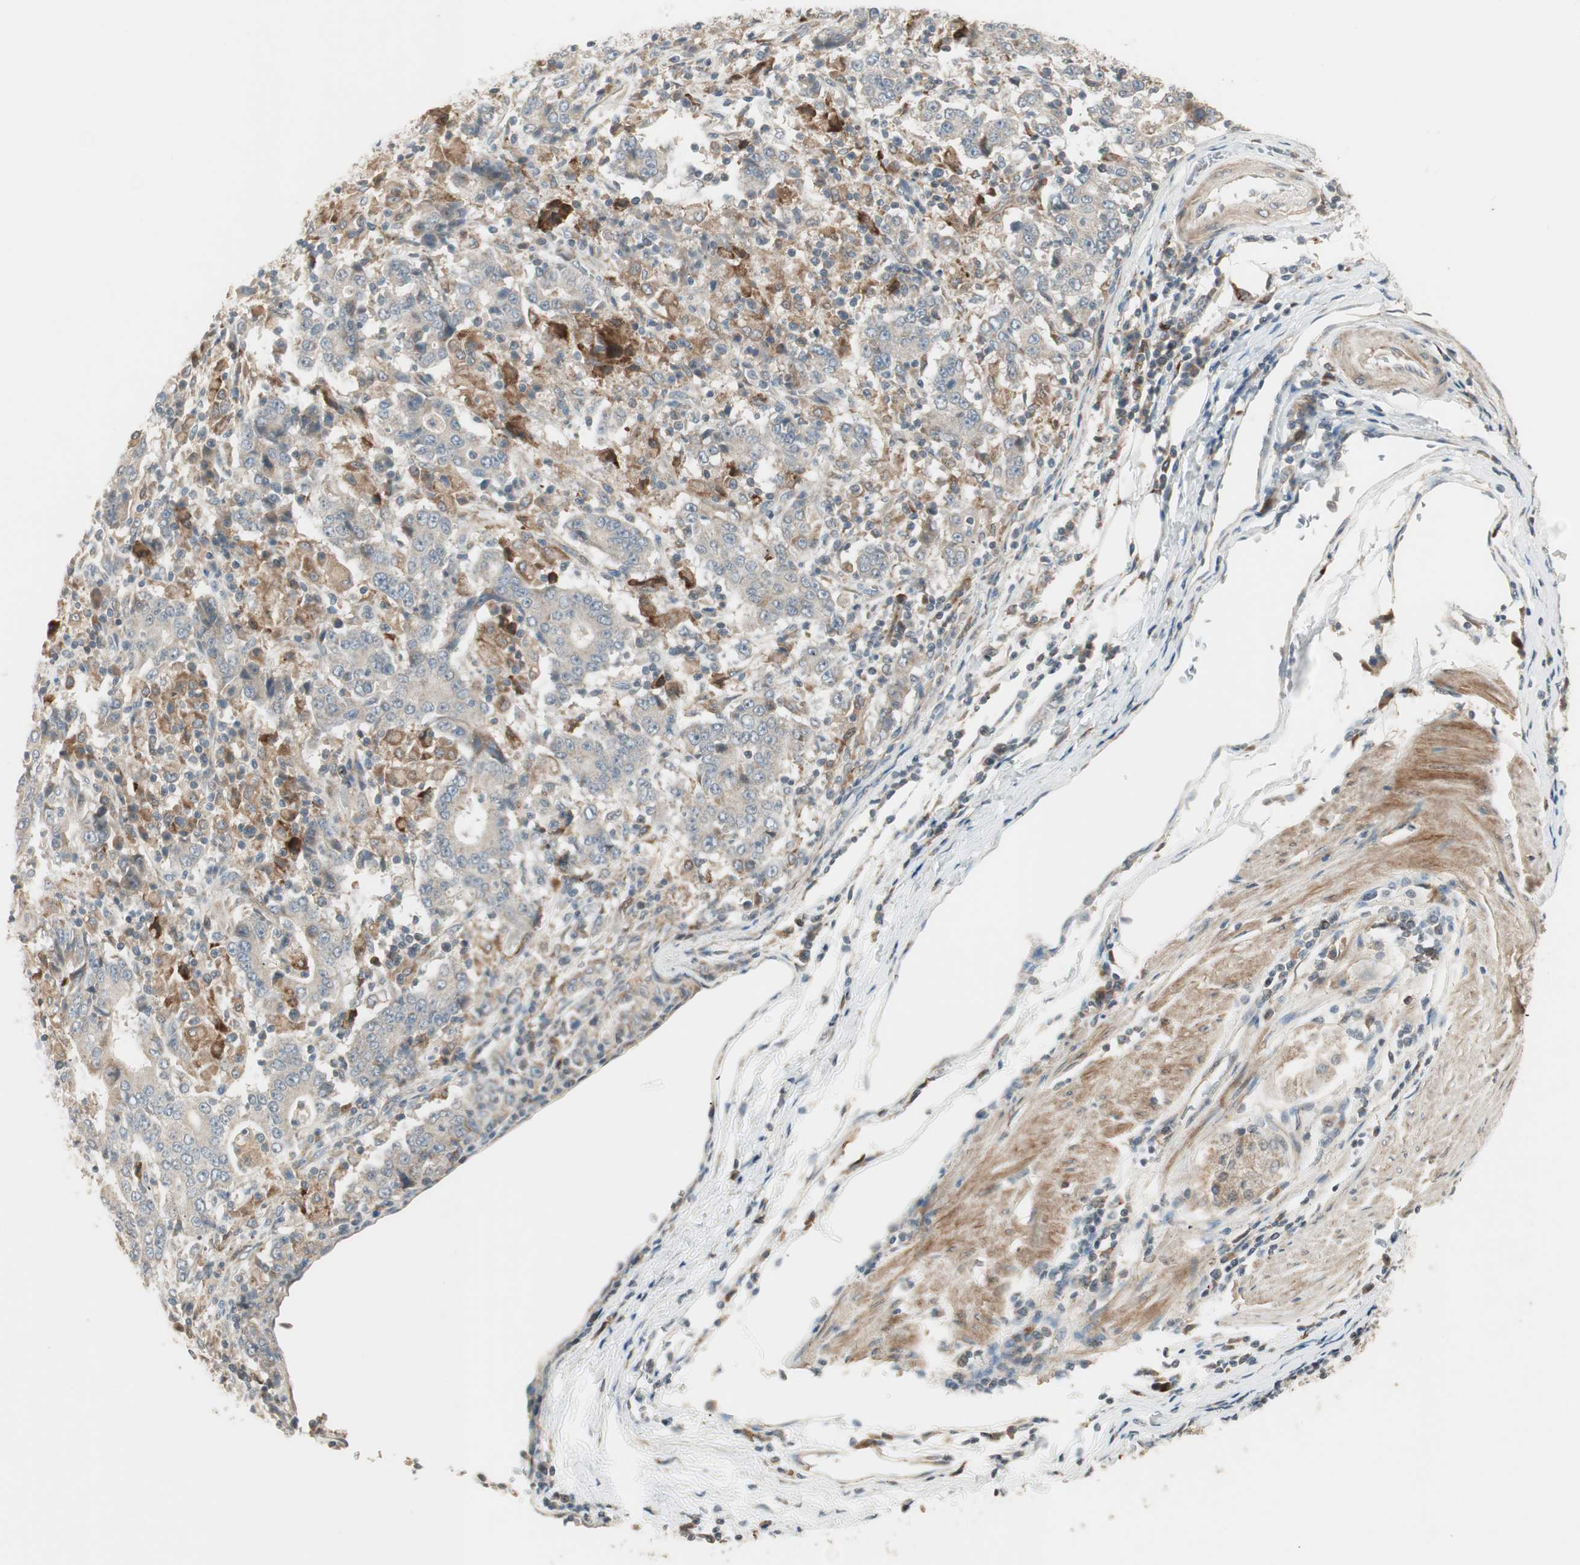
{"staining": {"intensity": "weak", "quantity": ">75%", "location": "cytoplasmic/membranous"}, "tissue": "stomach cancer", "cell_type": "Tumor cells", "image_type": "cancer", "snomed": [{"axis": "morphology", "description": "Normal tissue, NOS"}, {"axis": "morphology", "description": "Adenocarcinoma, NOS"}, {"axis": "topography", "description": "Stomach, upper"}, {"axis": "topography", "description": "Stomach"}], "caption": "An immunohistochemistry (IHC) micrograph of neoplastic tissue is shown. Protein staining in brown highlights weak cytoplasmic/membranous positivity in stomach cancer (adenocarcinoma) within tumor cells. (brown staining indicates protein expression, while blue staining denotes nuclei).", "gene": "SFRP1", "patient": {"sex": "male", "age": 59}}